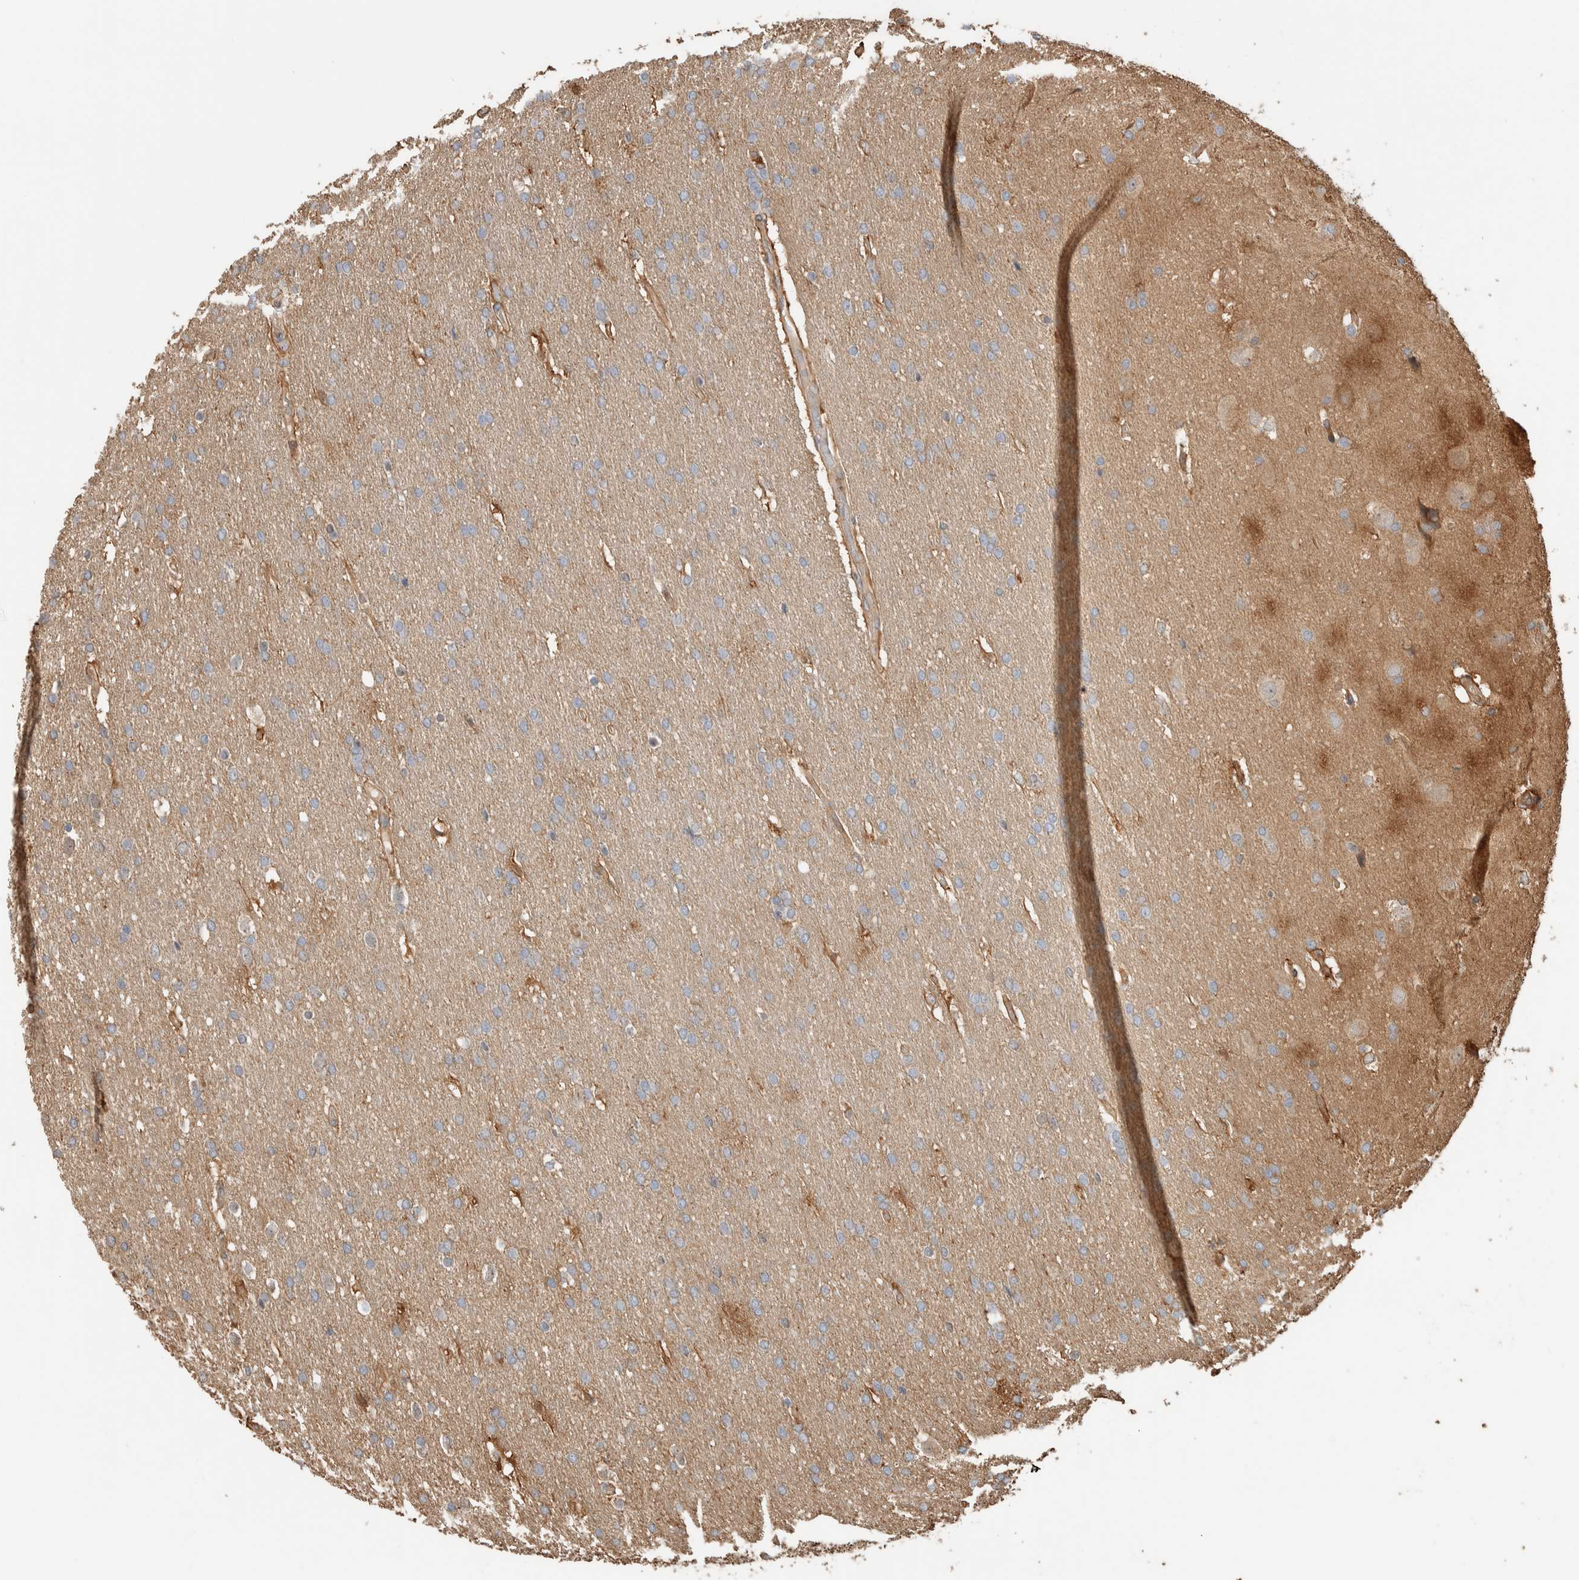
{"staining": {"intensity": "weak", "quantity": "25%-75%", "location": "cytoplasmic/membranous"}, "tissue": "glioma", "cell_type": "Tumor cells", "image_type": "cancer", "snomed": [{"axis": "morphology", "description": "Glioma, malignant, Low grade"}, {"axis": "topography", "description": "Brain"}], "caption": "IHC photomicrograph of human glioma stained for a protein (brown), which demonstrates low levels of weak cytoplasmic/membranous positivity in about 25%-75% of tumor cells.", "gene": "CNTROB", "patient": {"sex": "female", "age": 37}}